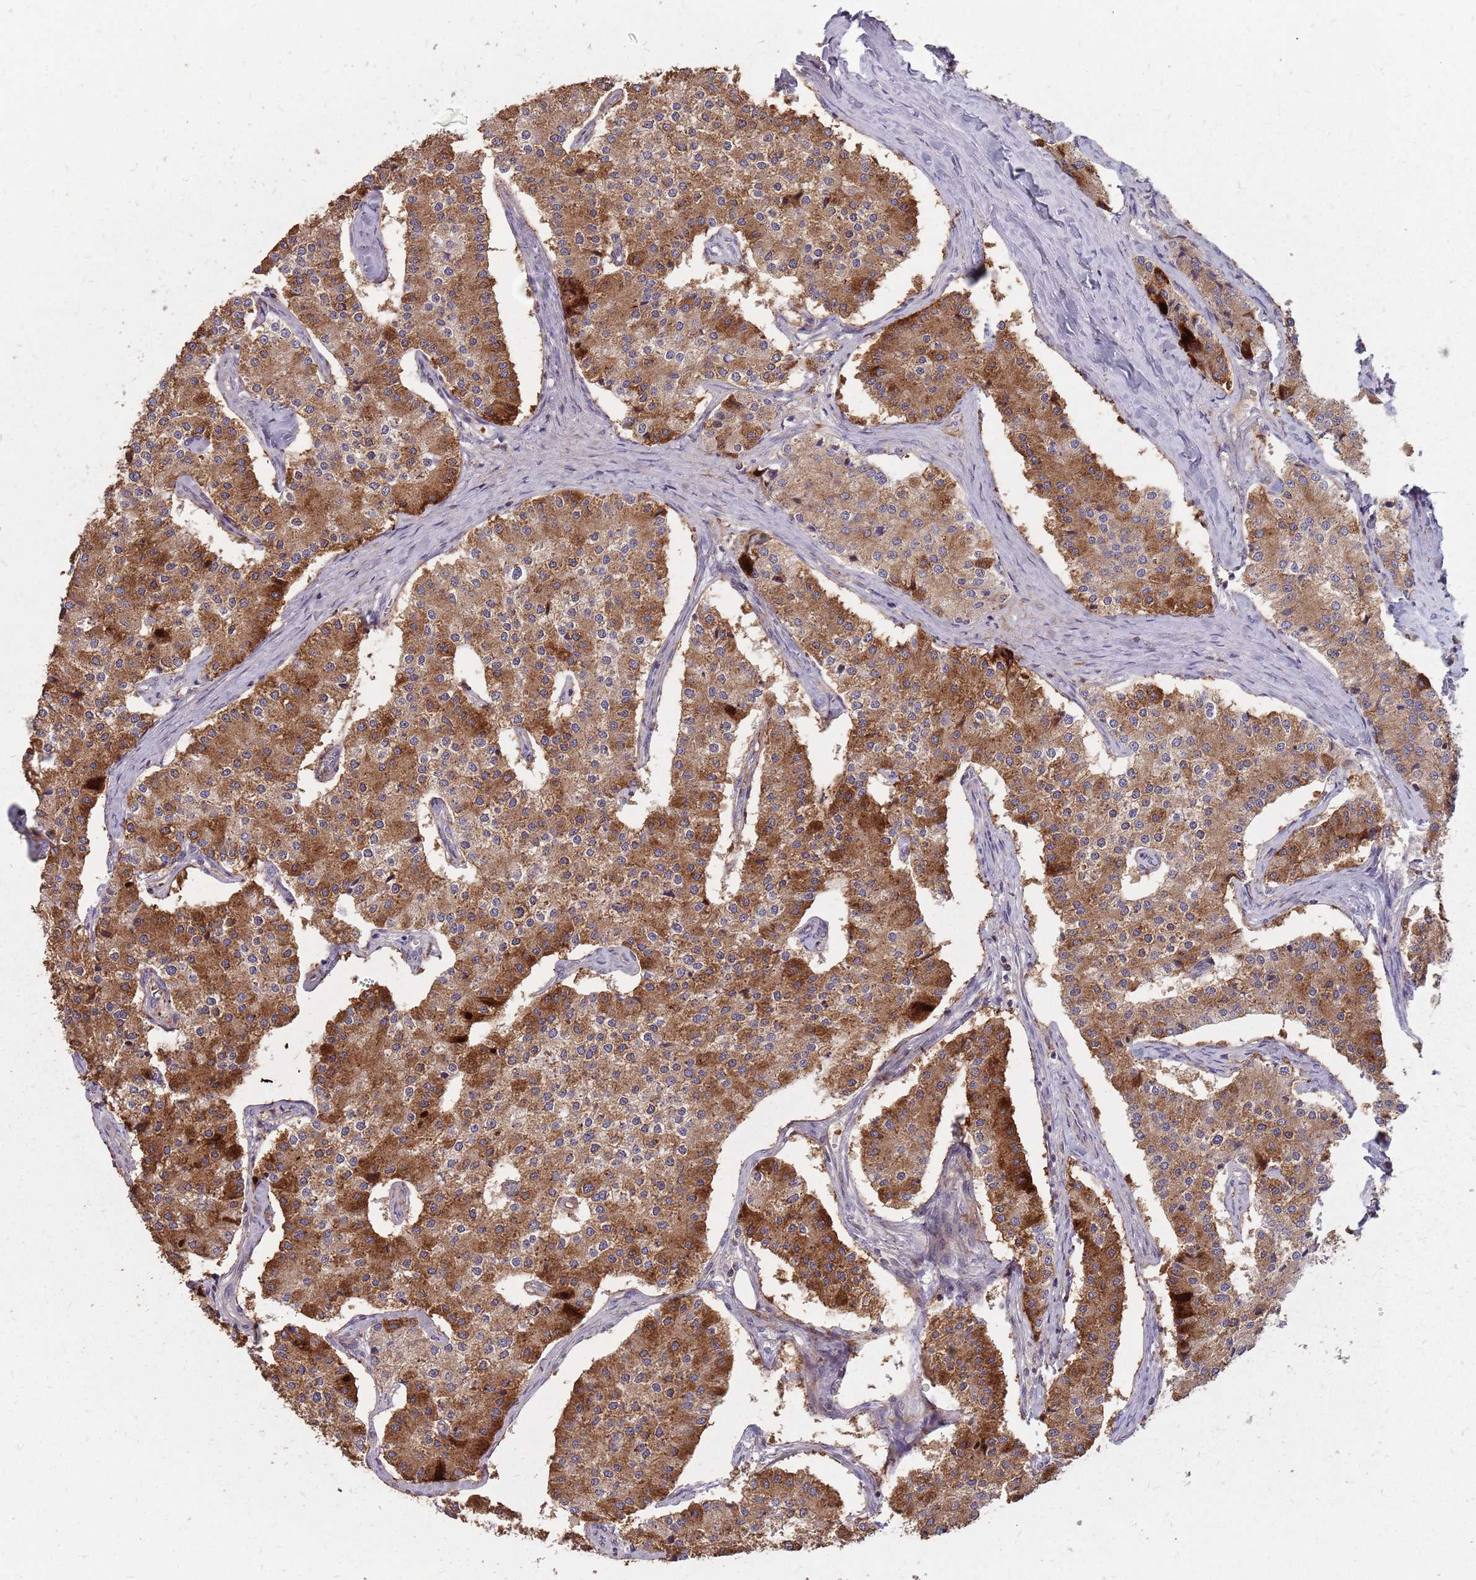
{"staining": {"intensity": "strong", "quantity": ">75%", "location": "cytoplasmic/membranous"}, "tissue": "carcinoid", "cell_type": "Tumor cells", "image_type": "cancer", "snomed": [{"axis": "morphology", "description": "Carcinoid, malignant, NOS"}, {"axis": "topography", "description": "Colon"}], "caption": "Immunohistochemistry (IHC) of human carcinoid exhibits high levels of strong cytoplasmic/membranous expression in approximately >75% of tumor cells. Immunohistochemistry (IHC) stains the protein in brown and the nuclei are stained blue.", "gene": "NME4", "patient": {"sex": "female", "age": 52}}